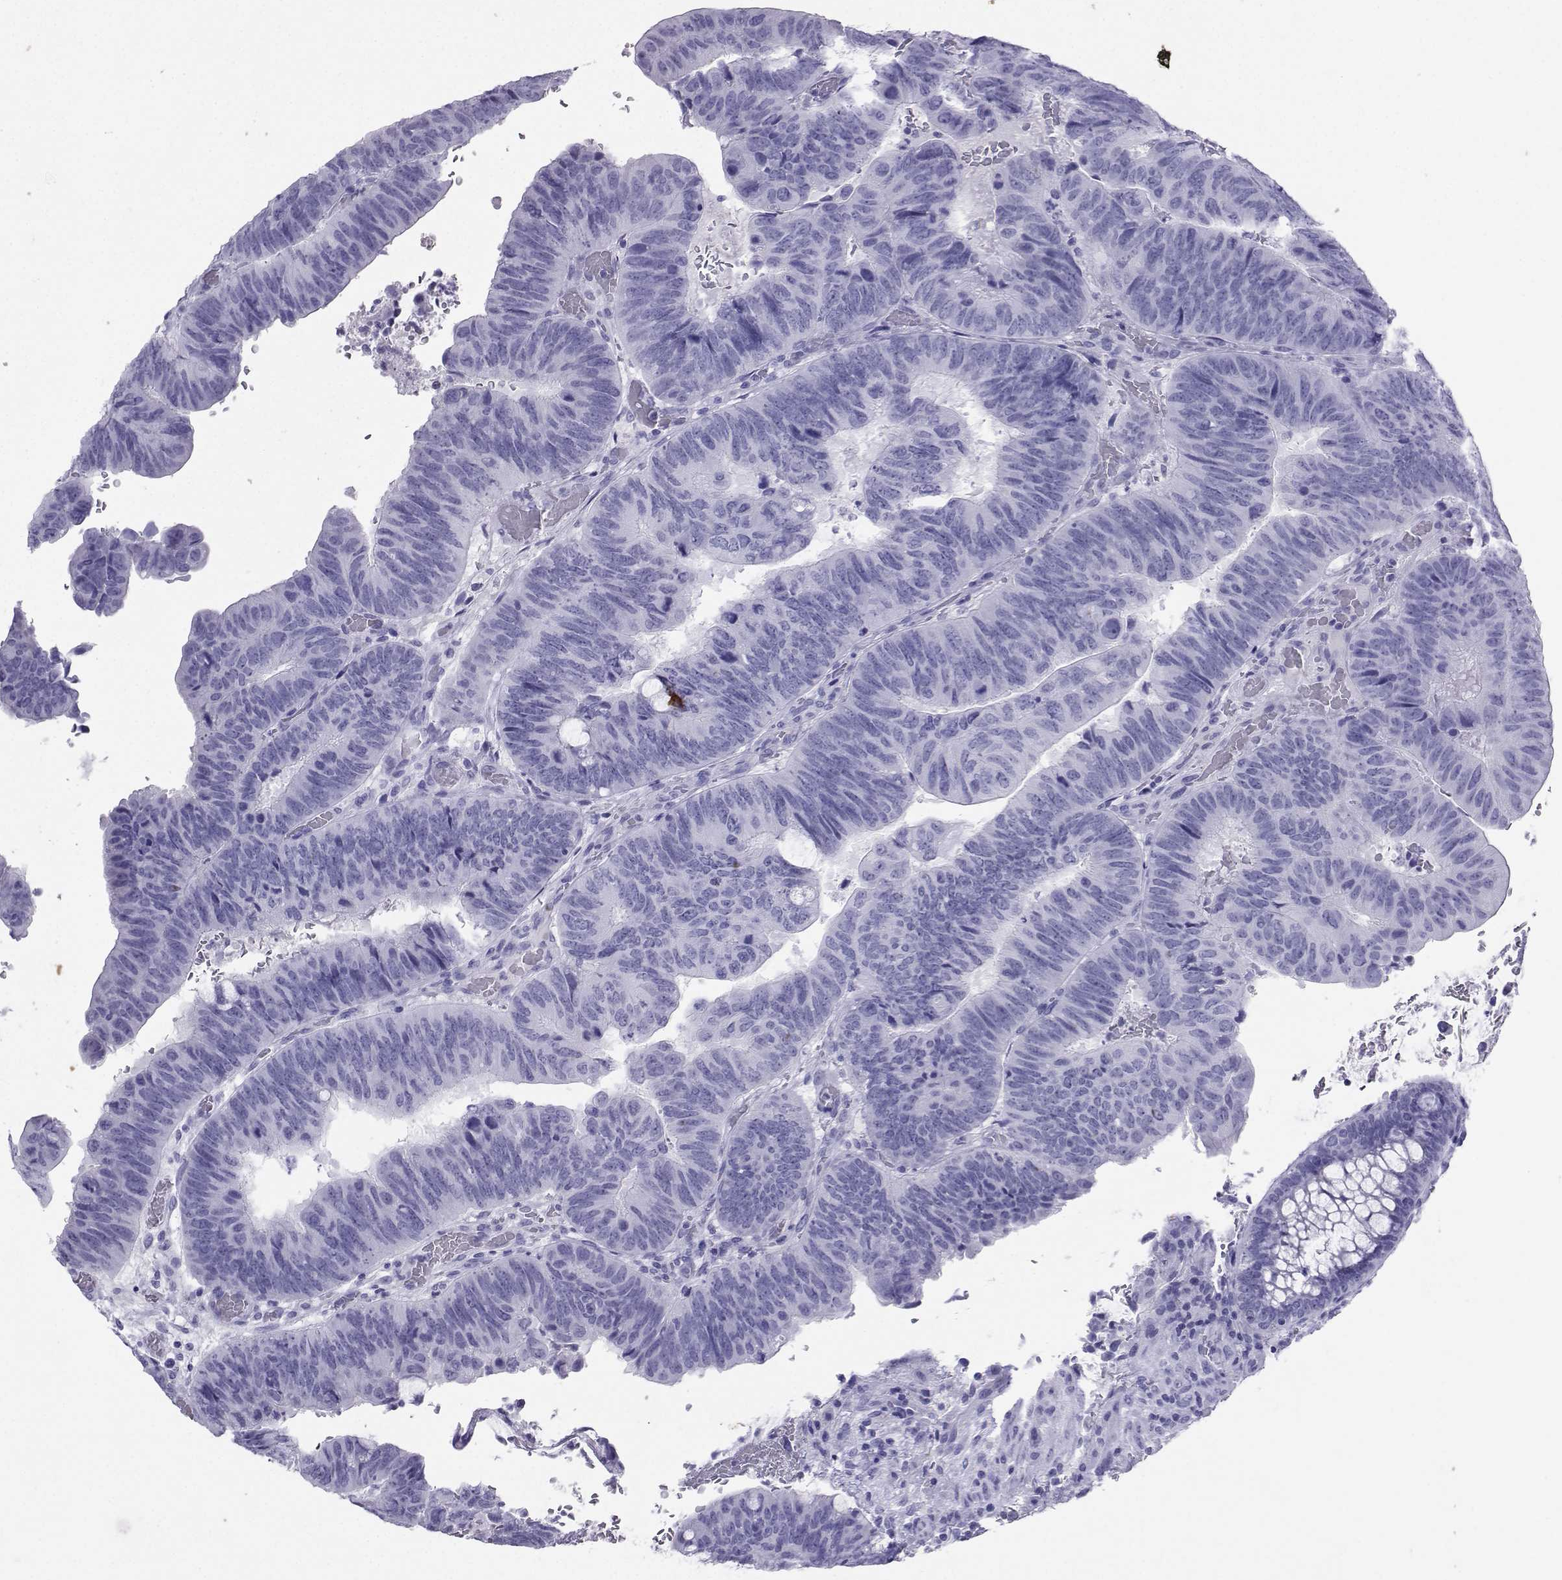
{"staining": {"intensity": "negative", "quantity": "none", "location": "none"}, "tissue": "colorectal cancer", "cell_type": "Tumor cells", "image_type": "cancer", "snomed": [{"axis": "morphology", "description": "Normal tissue, NOS"}, {"axis": "morphology", "description": "Adenocarcinoma, NOS"}, {"axis": "topography", "description": "Rectum"}], "caption": "Immunohistochemistry (IHC) image of neoplastic tissue: colorectal cancer (adenocarcinoma) stained with DAB reveals no significant protein positivity in tumor cells.", "gene": "LORICRIN", "patient": {"sex": "male", "age": 92}}